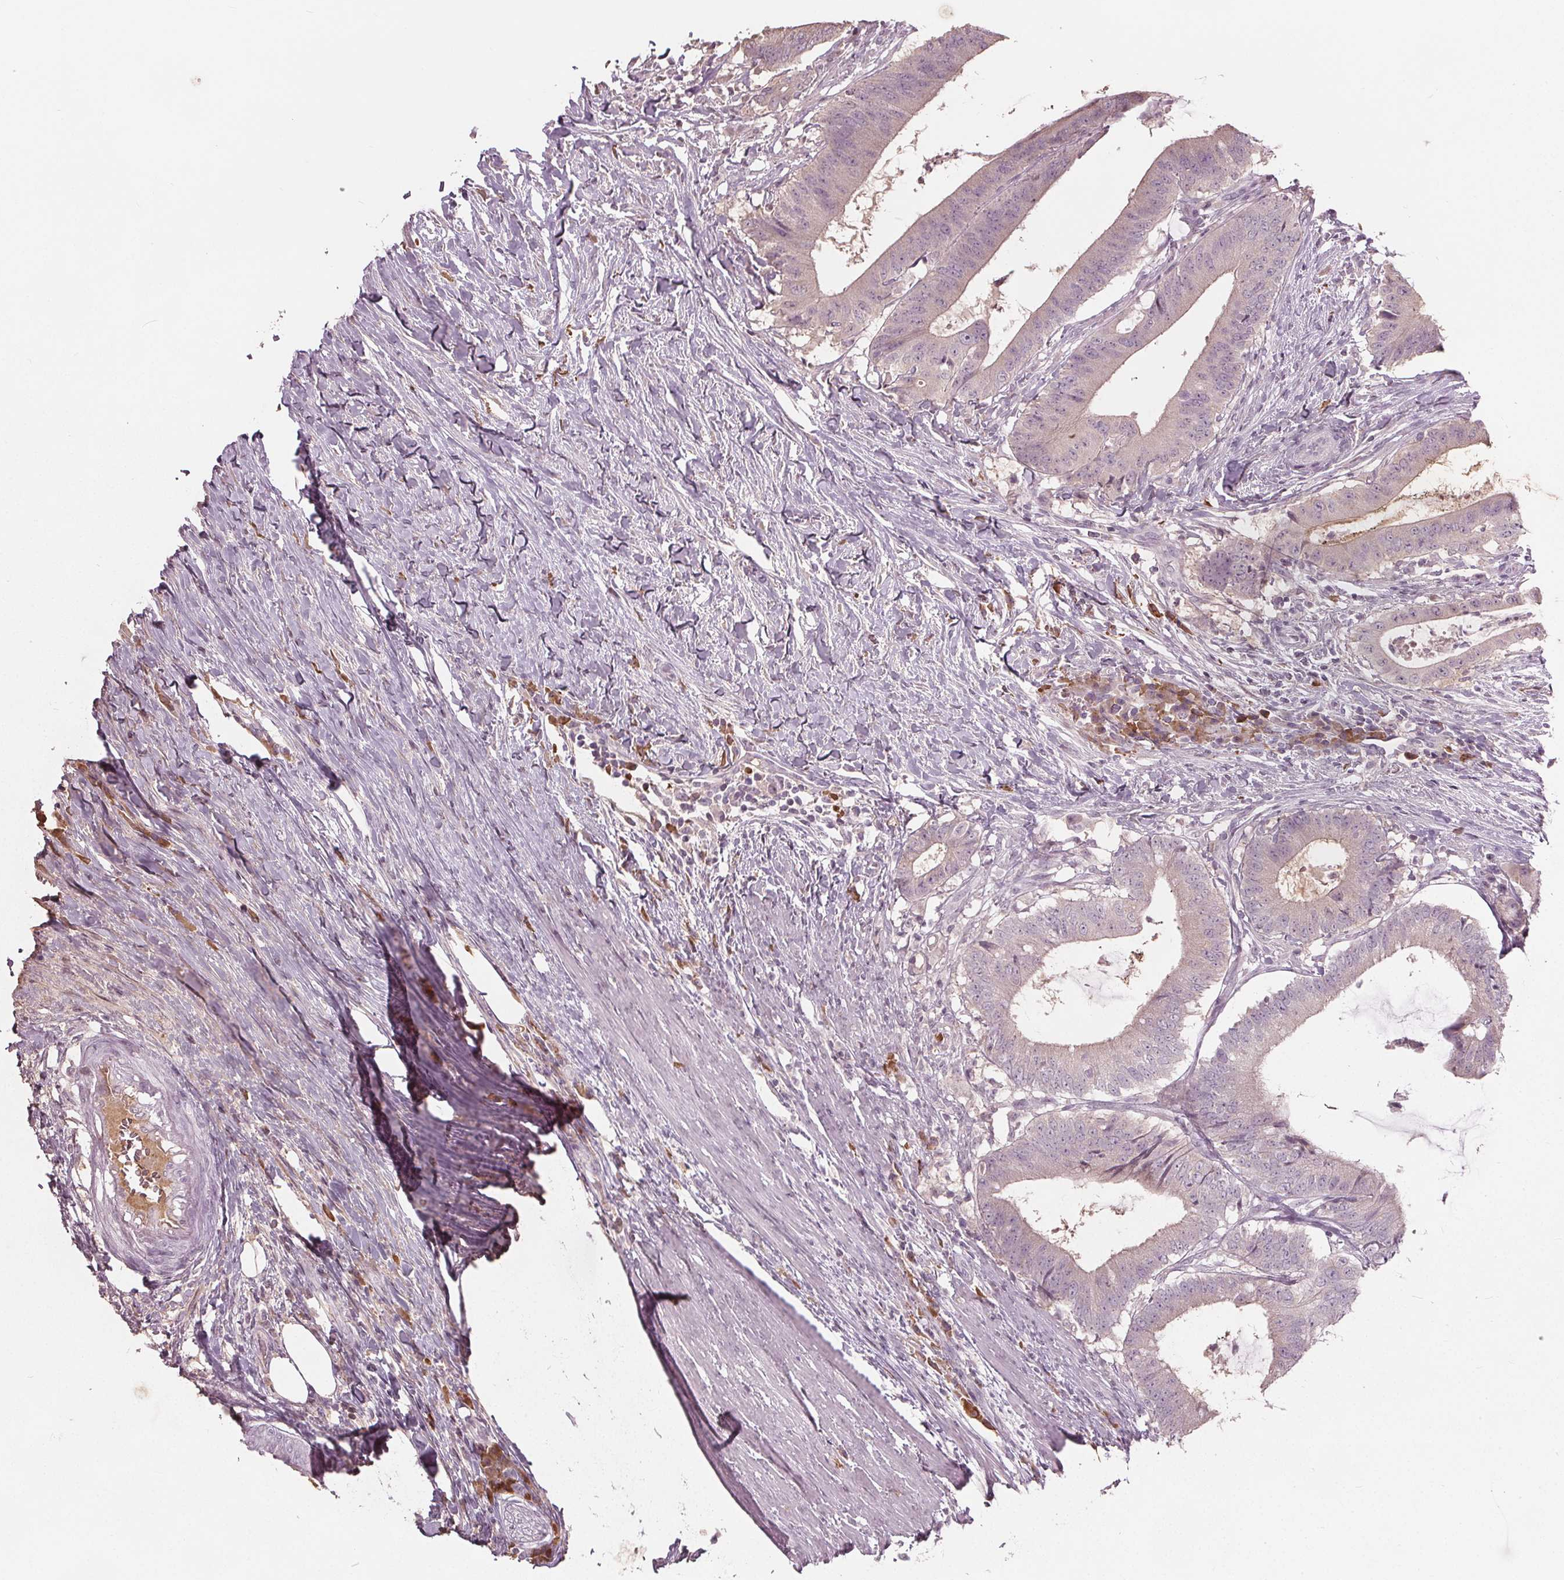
{"staining": {"intensity": "weak", "quantity": "<25%", "location": "cytoplasmic/membranous"}, "tissue": "colorectal cancer", "cell_type": "Tumor cells", "image_type": "cancer", "snomed": [{"axis": "morphology", "description": "Adenocarcinoma, NOS"}, {"axis": "topography", "description": "Colon"}], "caption": "Micrograph shows no protein expression in tumor cells of colorectal adenocarcinoma tissue.", "gene": "CXCL16", "patient": {"sex": "female", "age": 43}}